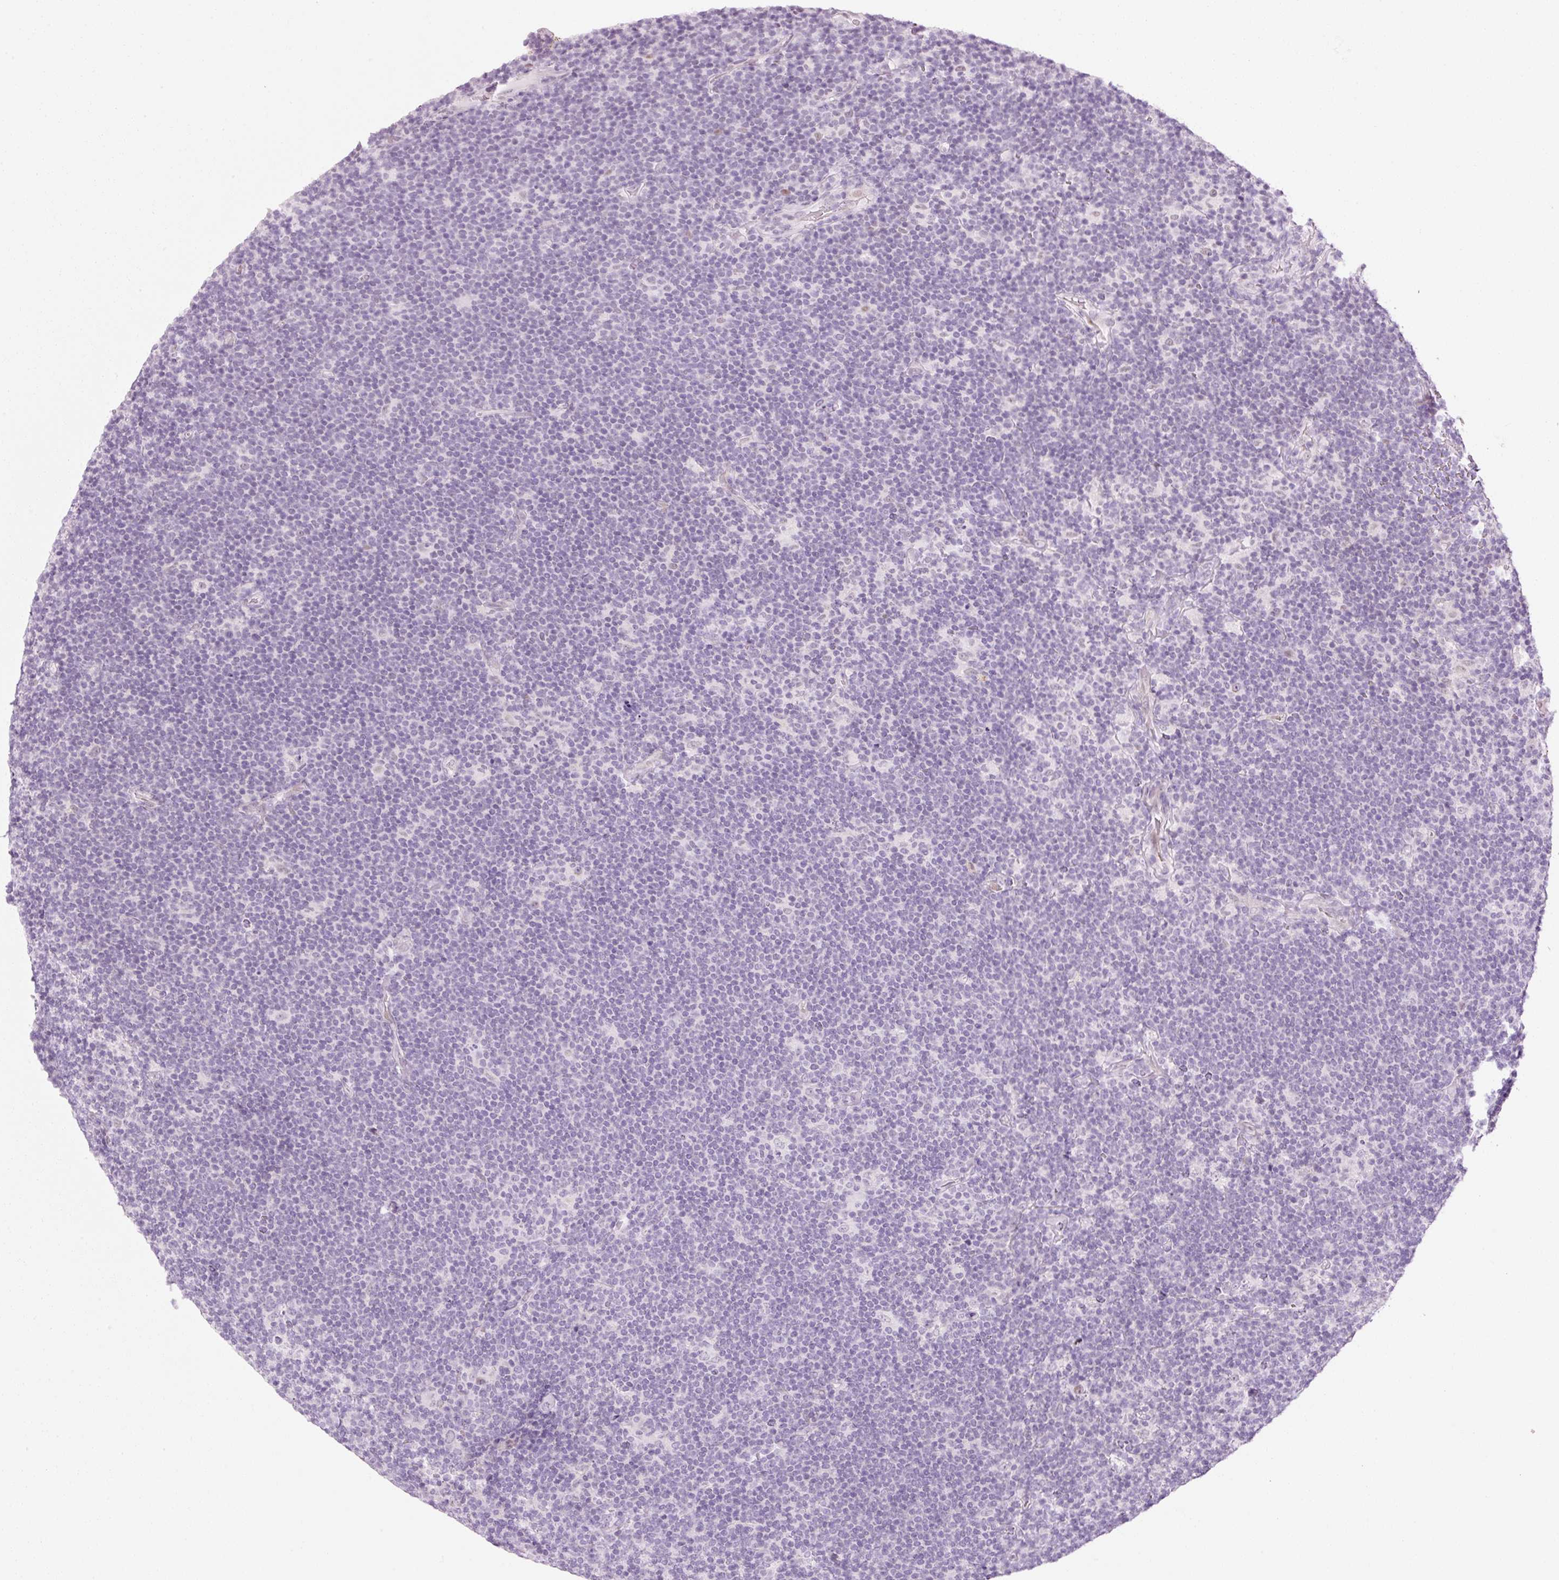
{"staining": {"intensity": "weak", "quantity": "25%-75%", "location": "nuclear"}, "tissue": "lymphoma", "cell_type": "Tumor cells", "image_type": "cancer", "snomed": [{"axis": "morphology", "description": "Hodgkin's disease, NOS"}, {"axis": "topography", "description": "Lymph node"}], "caption": "The photomicrograph shows a brown stain indicating the presence of a protein in the nuclear of tumor cells in lymphoma.", "gene": "ANKRD20A1", "patient": {"sex": "female", "age": 57}}